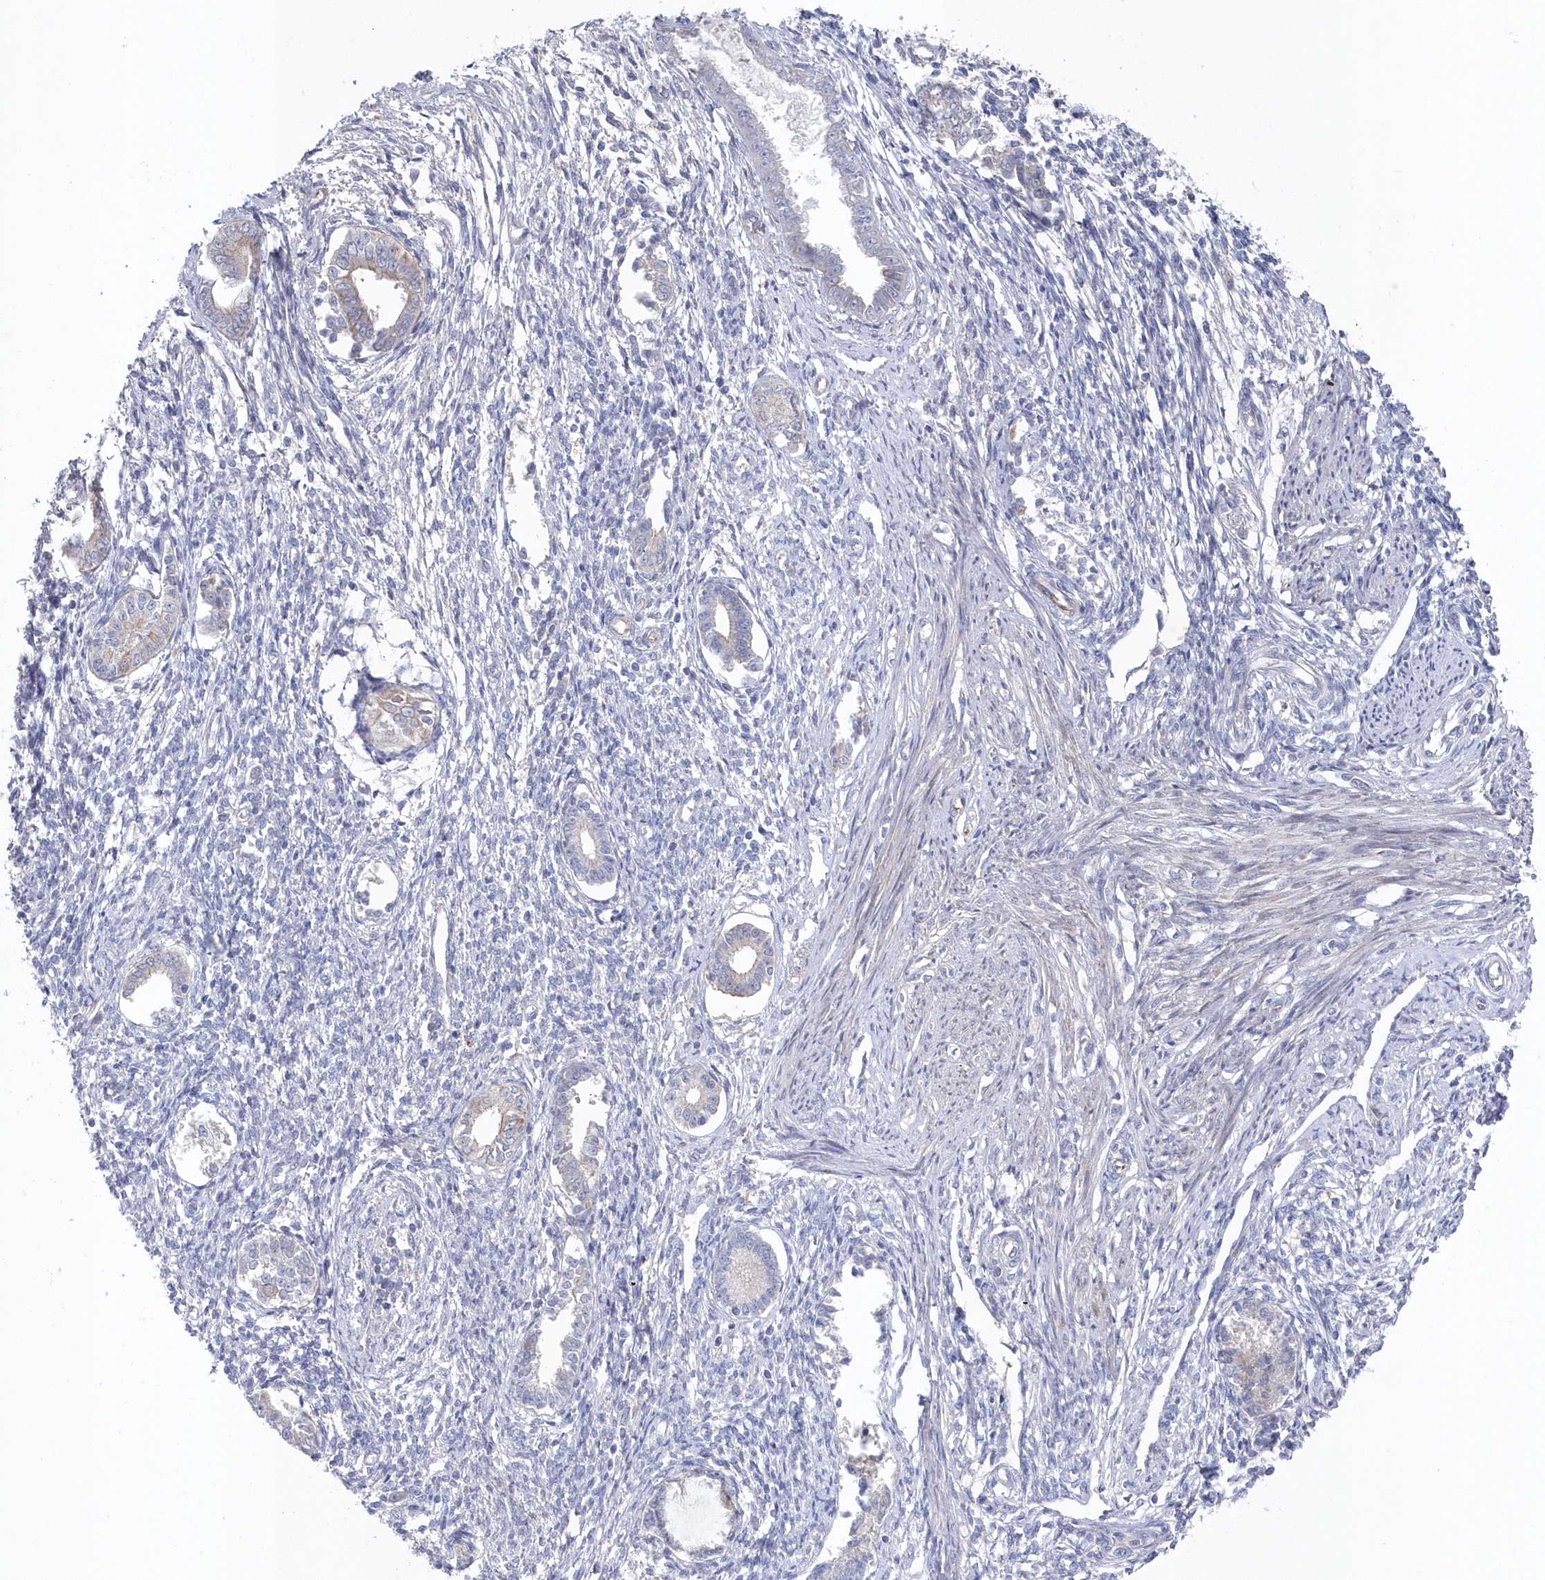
{"staining": {"intensity": "negative", "quantity": "none", "location": "none"}, "tissue": "endometrium", "cell_type": "Cells in endometrial stroma", "image_type": "normal", "snomed": [{"axis": "morphology", "description": "Normal tissue, NOS"}, {"axis": "topography", "description": "Endometrium"}], "caption": "A photomicrograph of human endometrium is negative for staining in cells in endometrial stroma. (DAB (3,3'-diaminobenzidine) immunohistochemistry (IHC) with hematoxylin counter stain).", "gene": "KIAA1586", "patient": {"sex": "female", "age": 56}}